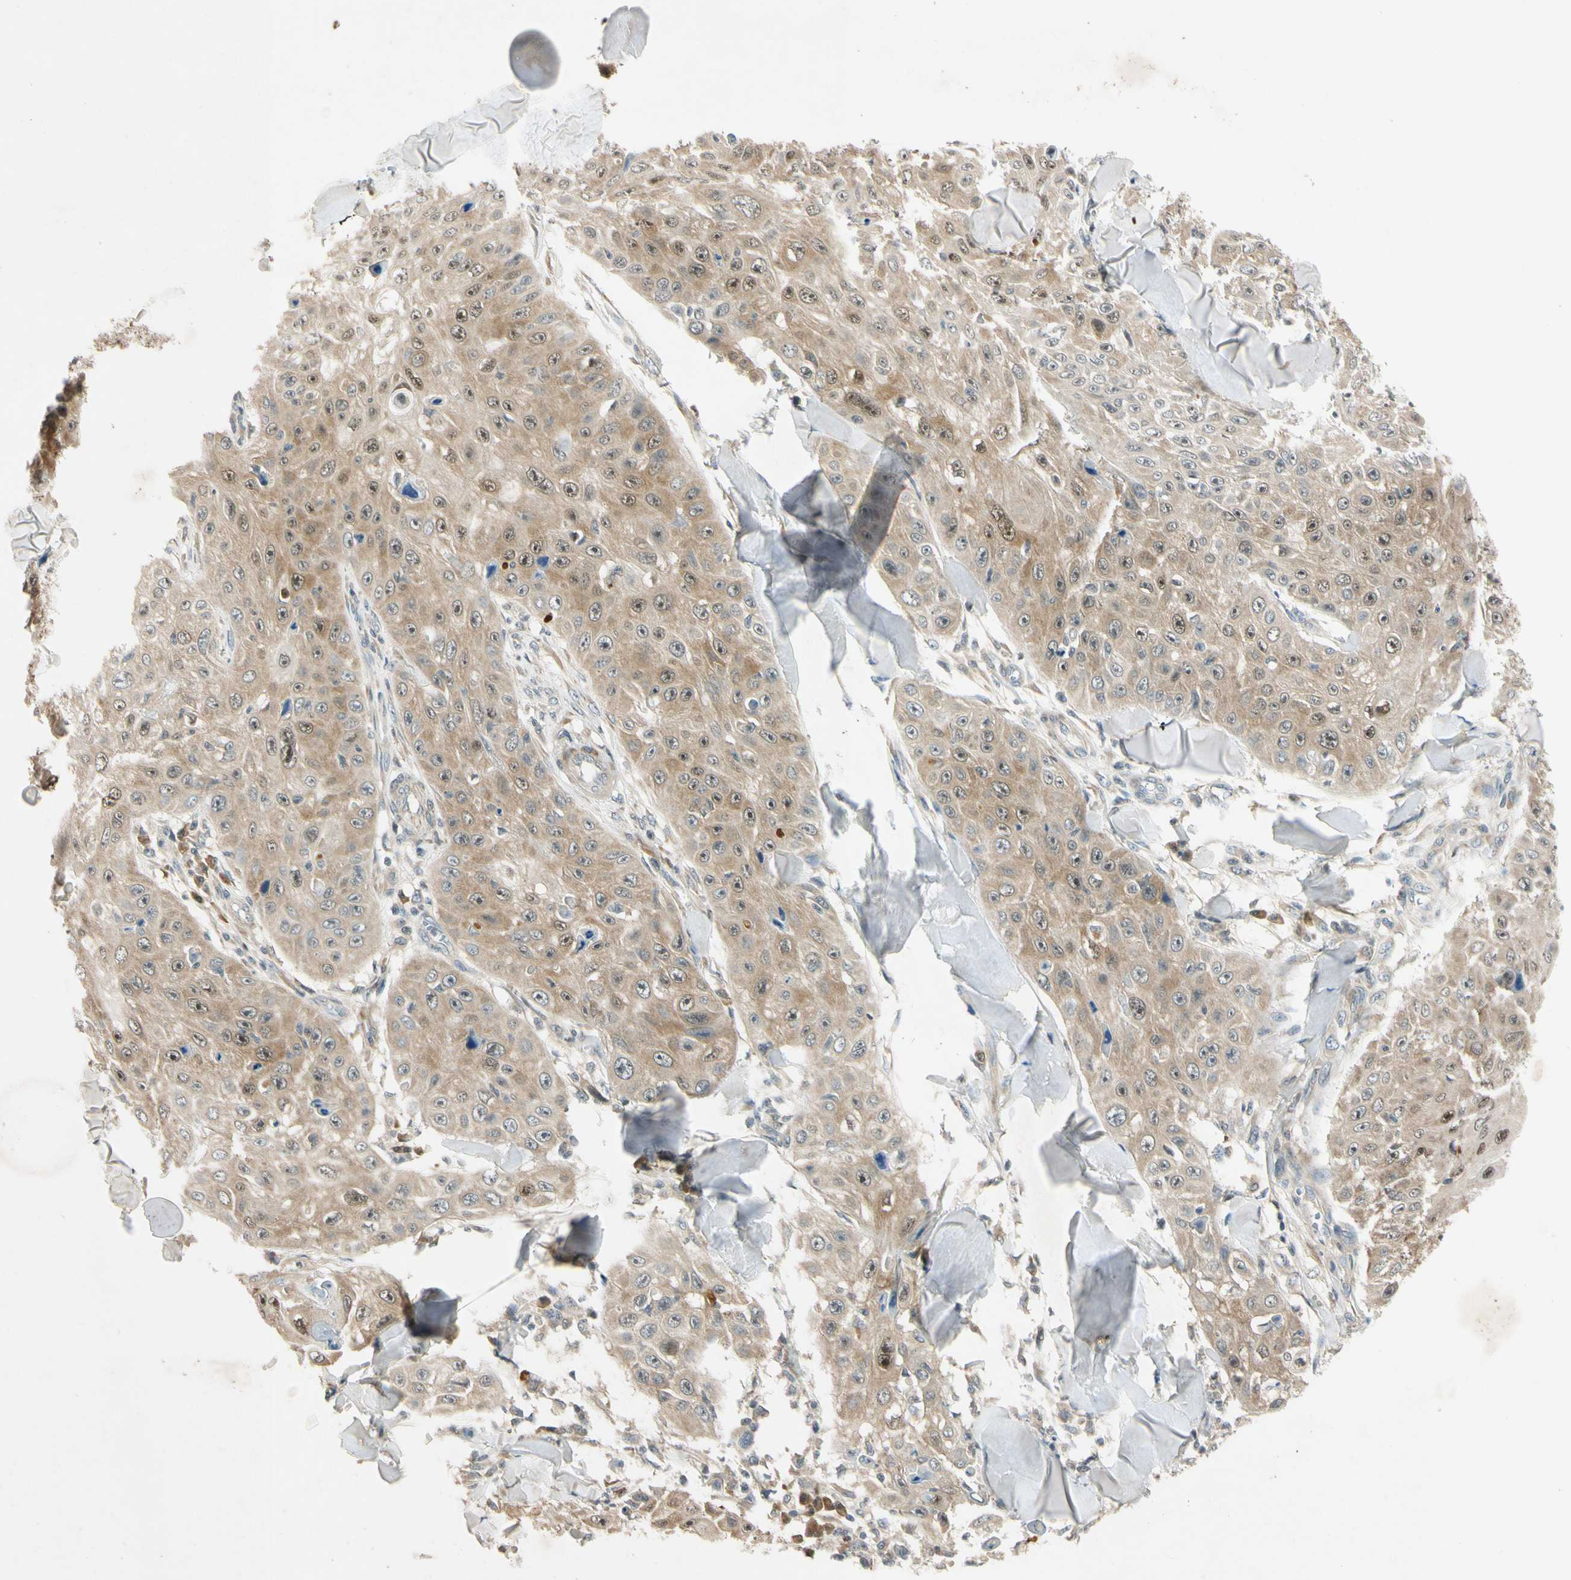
{"staining": {"intensity": "strong", "quantity": ">75%", "location": "cytoplasmic/membranous,nuclear"}, "tissue": "skin cancer", "cell_type": "Tumor cells", "image_type": "cancer", "snomed": [{"axis": "morphology", "description": "Squamous cell carcinoma, NOS"}, {"axis": "topography", "description": "Skin"}], "caption": "This histopathology image reveals skin cancer (squamous cell carcinoma) stained with IHC to label a protein in brown. The cytoplasmic/membranous and nuclear of tumor cells show strong positivity for the protein. Nuclei are counter-stained blue.", "gene": "RPS6KB2", "patient": {"sex": "male", "age": 86}}